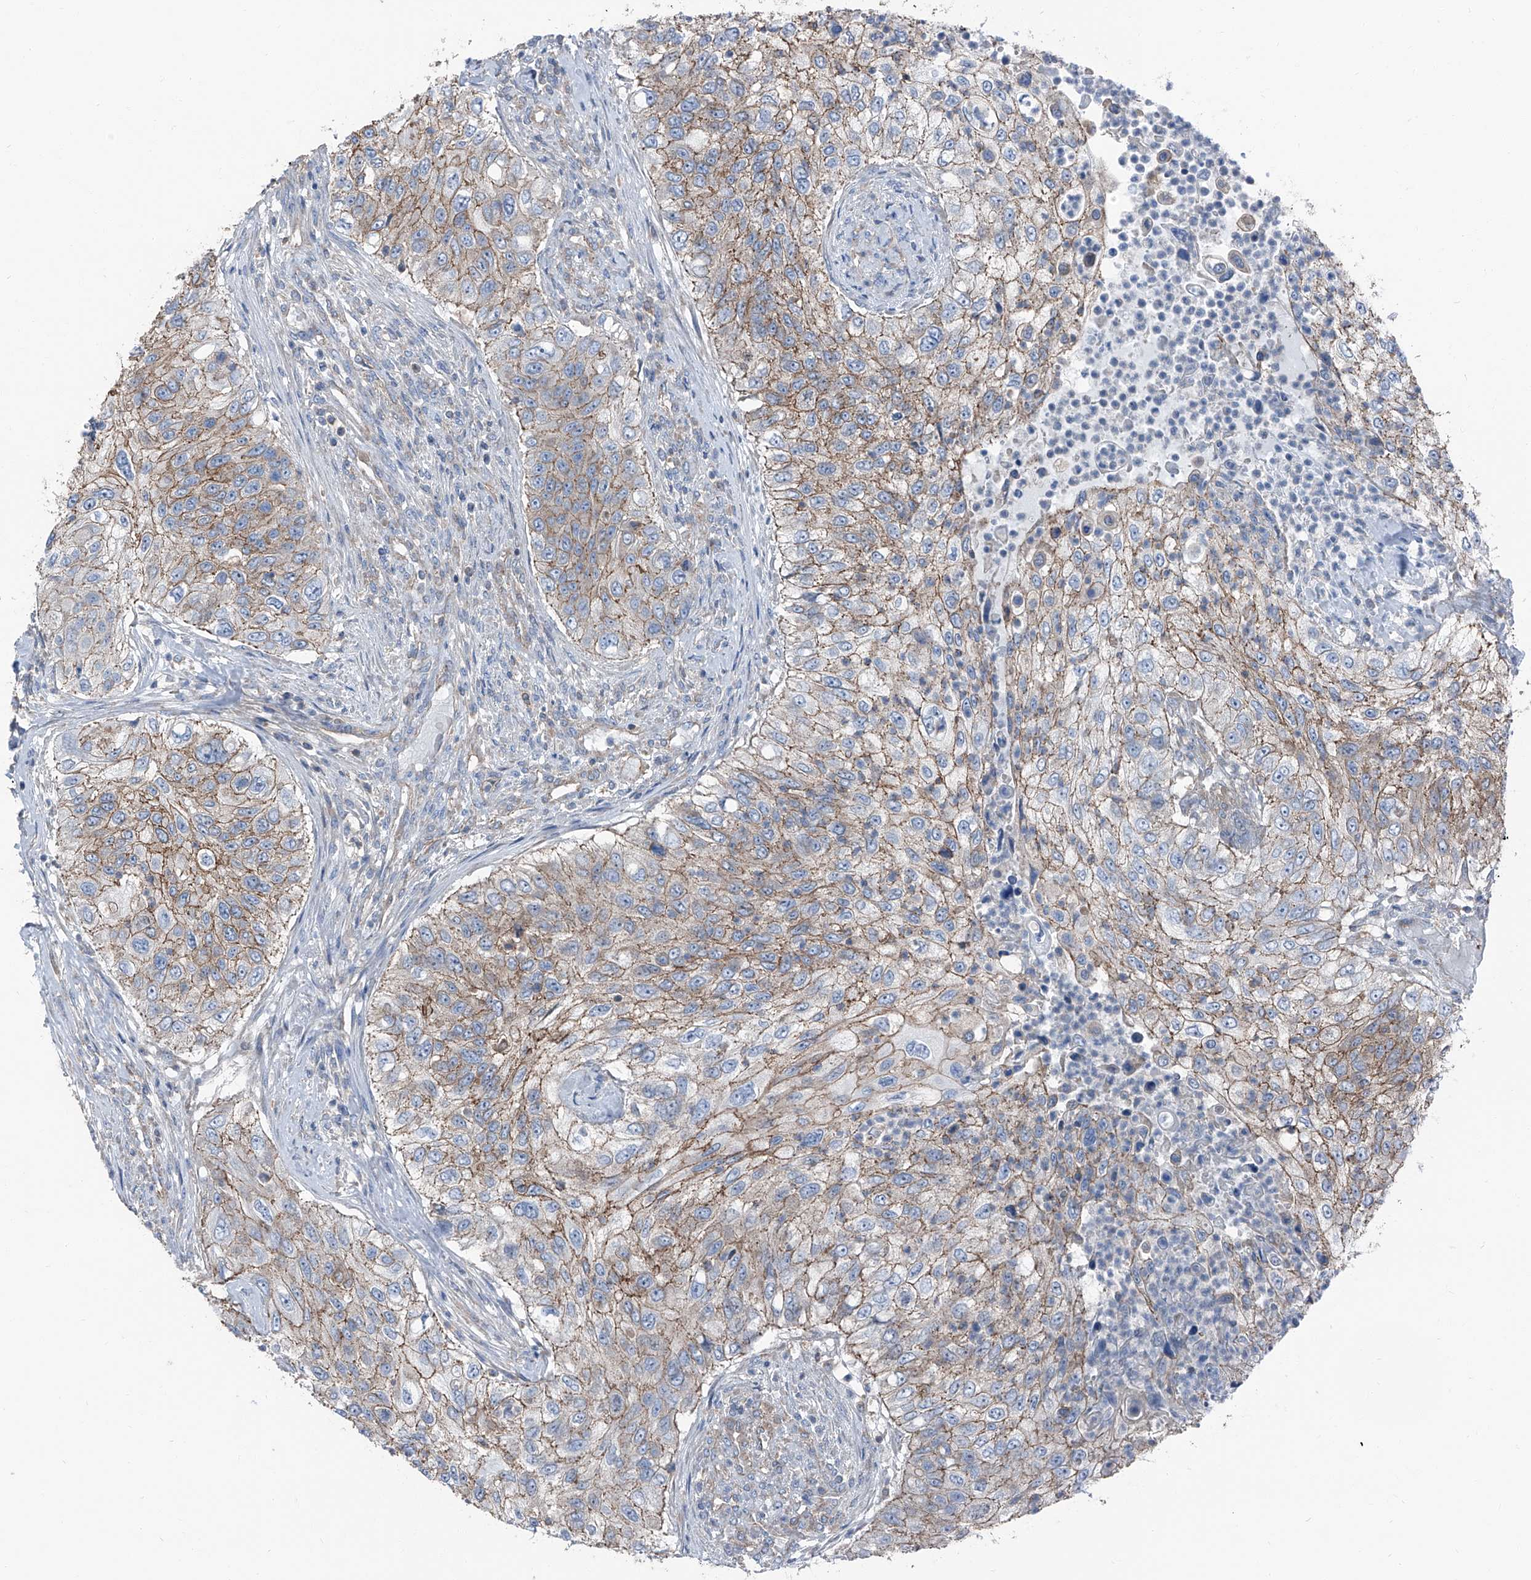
{"staining": {"intensity": "moderate", "quantity": ">75%", "location": "cytoplasmic/membranous"}, "tissue": "urothelial cancer", "cell_type": "Tumor cells", "image_type": "cancer", "snomed": [{"axis": "morphology", "description": "Urothelial carcinoma, High grade"}, {"axis": "topography", "description": "Urinary bladder"}], "caption": "Tumor cells demonstrate medium levels of moderate cytoplasmic/membranous staining in approximately >75% of cells in human high-grade urothelial carcinoma.", "gene": "GPR142", "patient": {"sex": "female", "age": 60}}